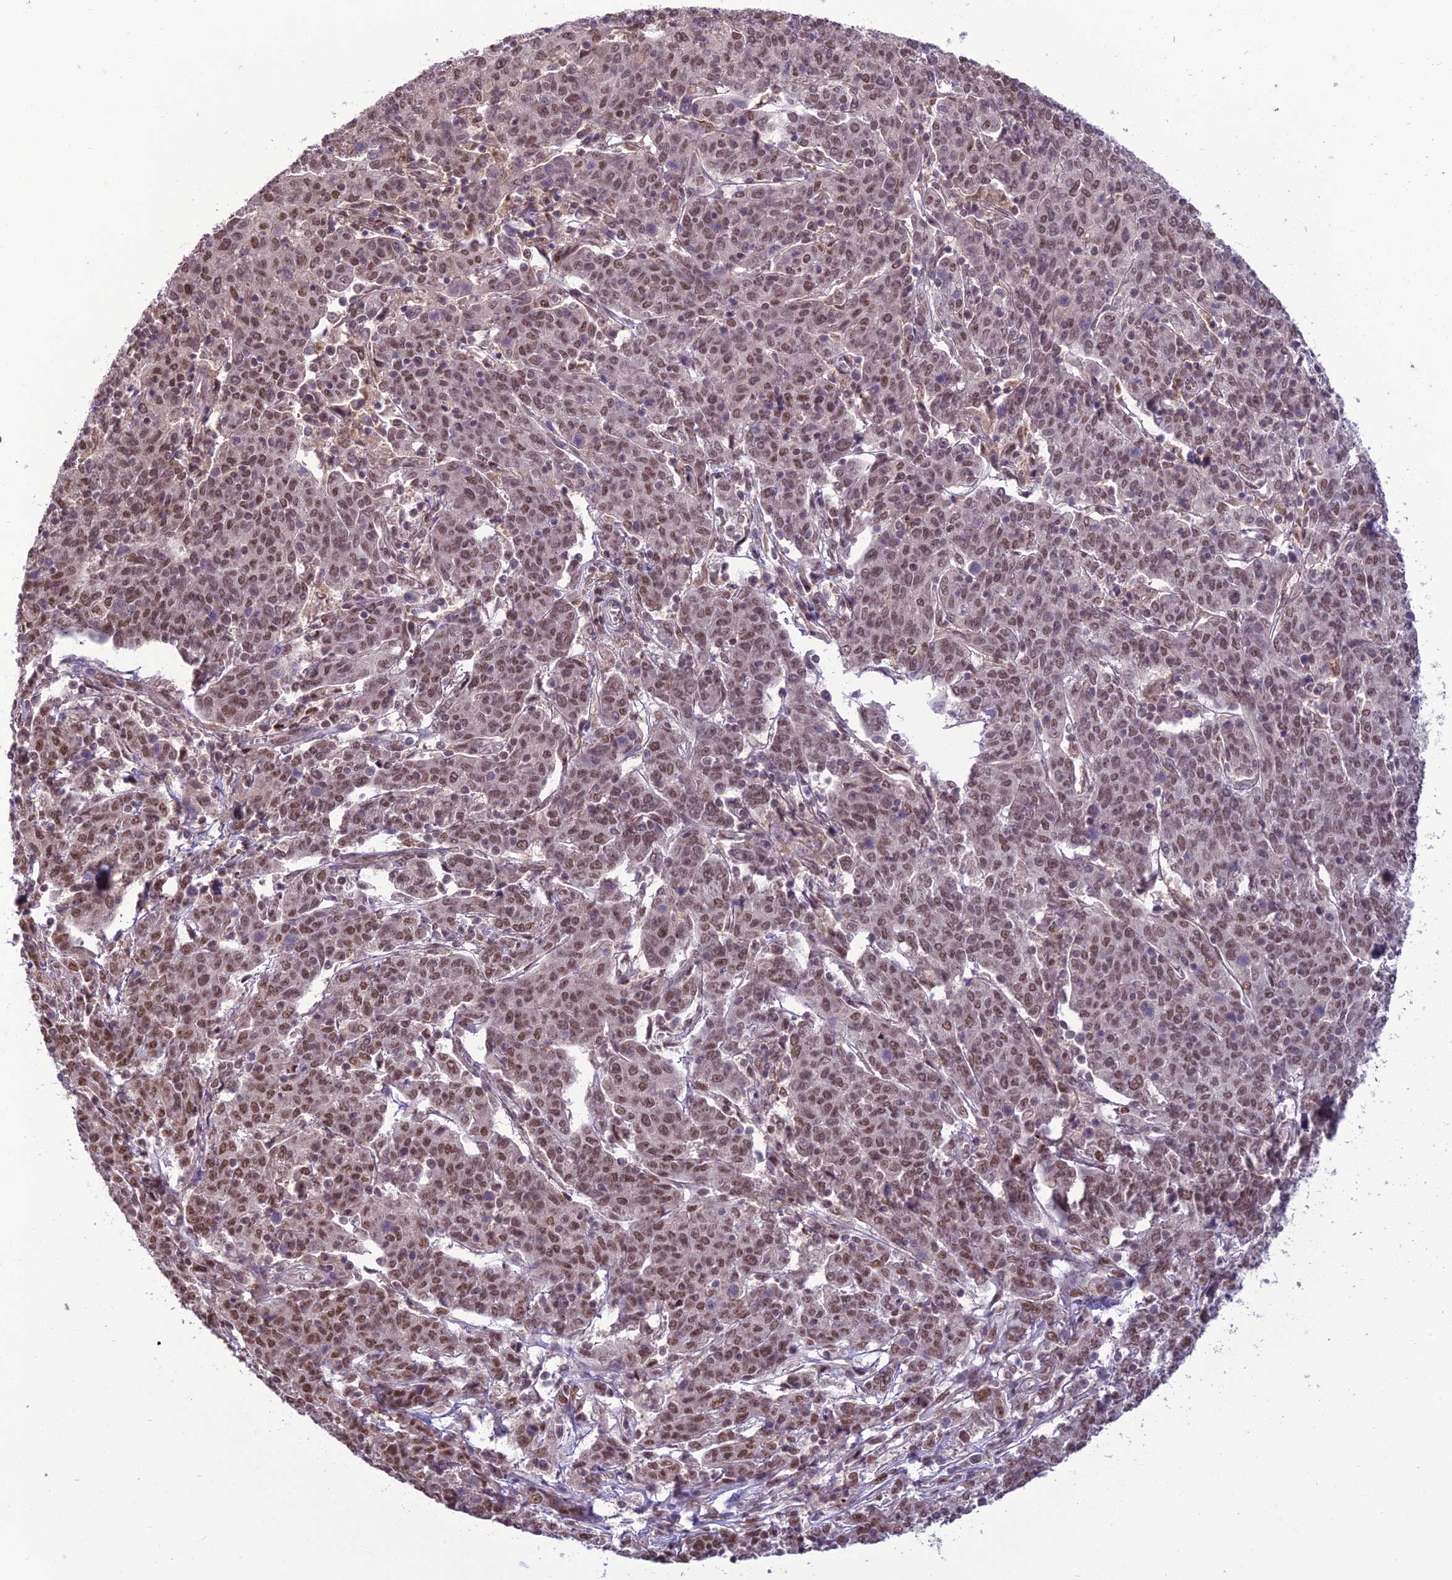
{"staining": {"intensity": "moderate", "quantity": ">75%", "location": "nuclear"}, "tissue": "cervical cancer", "cell_type": "Tumor cells", "image_type": "cancer", "snomed": [{"axis": "morphology", "description": "Squamous cell carcinoma, NOS"}, {"axis": "topography", "description": "Cervix"}], "caption": "Cervical cancer stained with DAB immunohistochemistry (IHC) shows medium levels of moderate nuclear positivity in approximately >75% of tumor cells.", "gene": "RANBP3", "patient": {"sex": "female", "age": 67}}